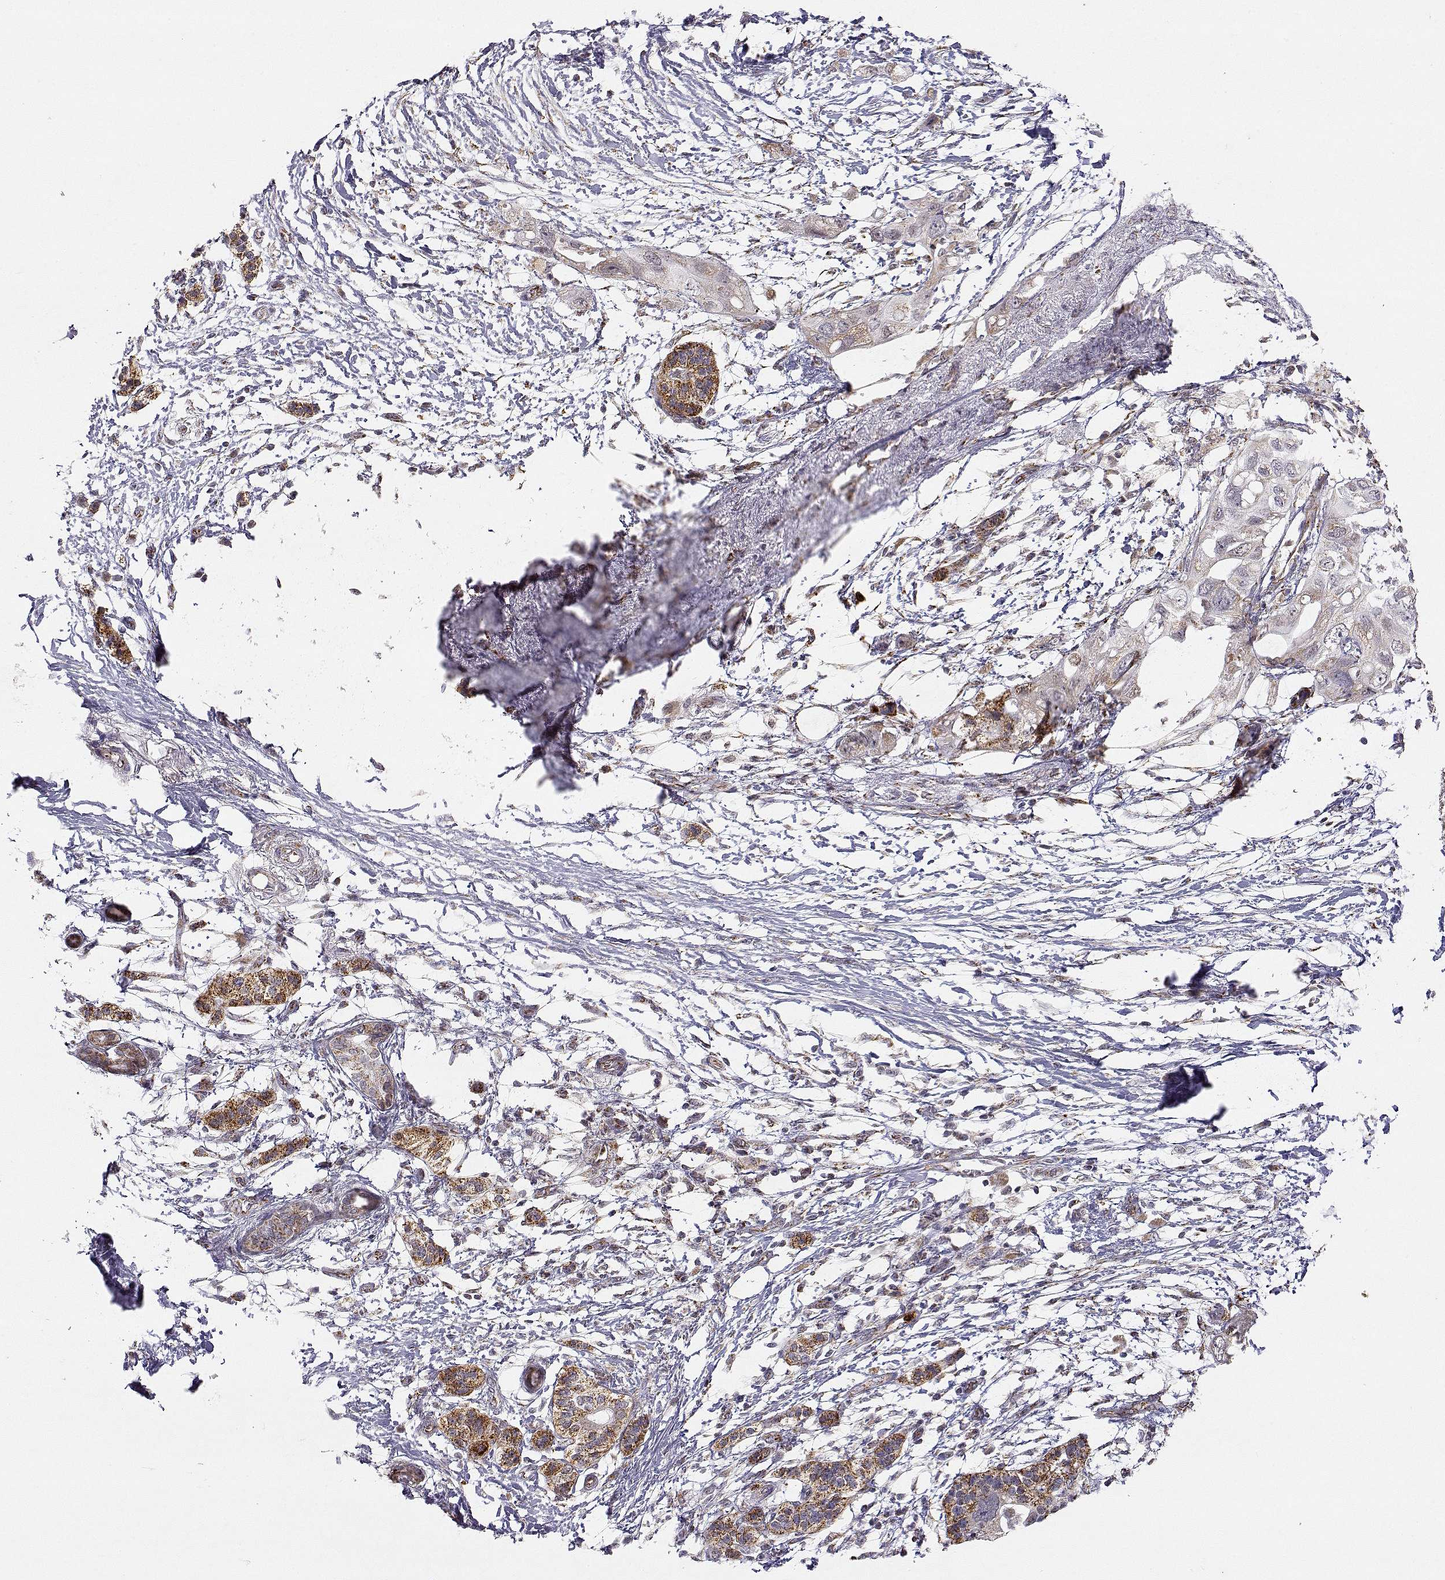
{"staining": {"intensity": "weak", "quantity": "25%-75%", "location": "cytoplasmic/membranous"}, "tissue": "pancreatic cancer", "cell_type": "Tumor cells", "image_type": "cancer", "snomed": [{"axis": "morphology", "description": "Adenocarcinoma, NOS"}, {"axis": "topography", "description": "Pancreas"}], "caption": "Pancreatic cancer (adenocarcinoma) stained with a protein marker reveals weak staining in tumor cells.", "gene": "EXOG", "patient": {"sex": "female", "age": 72}}